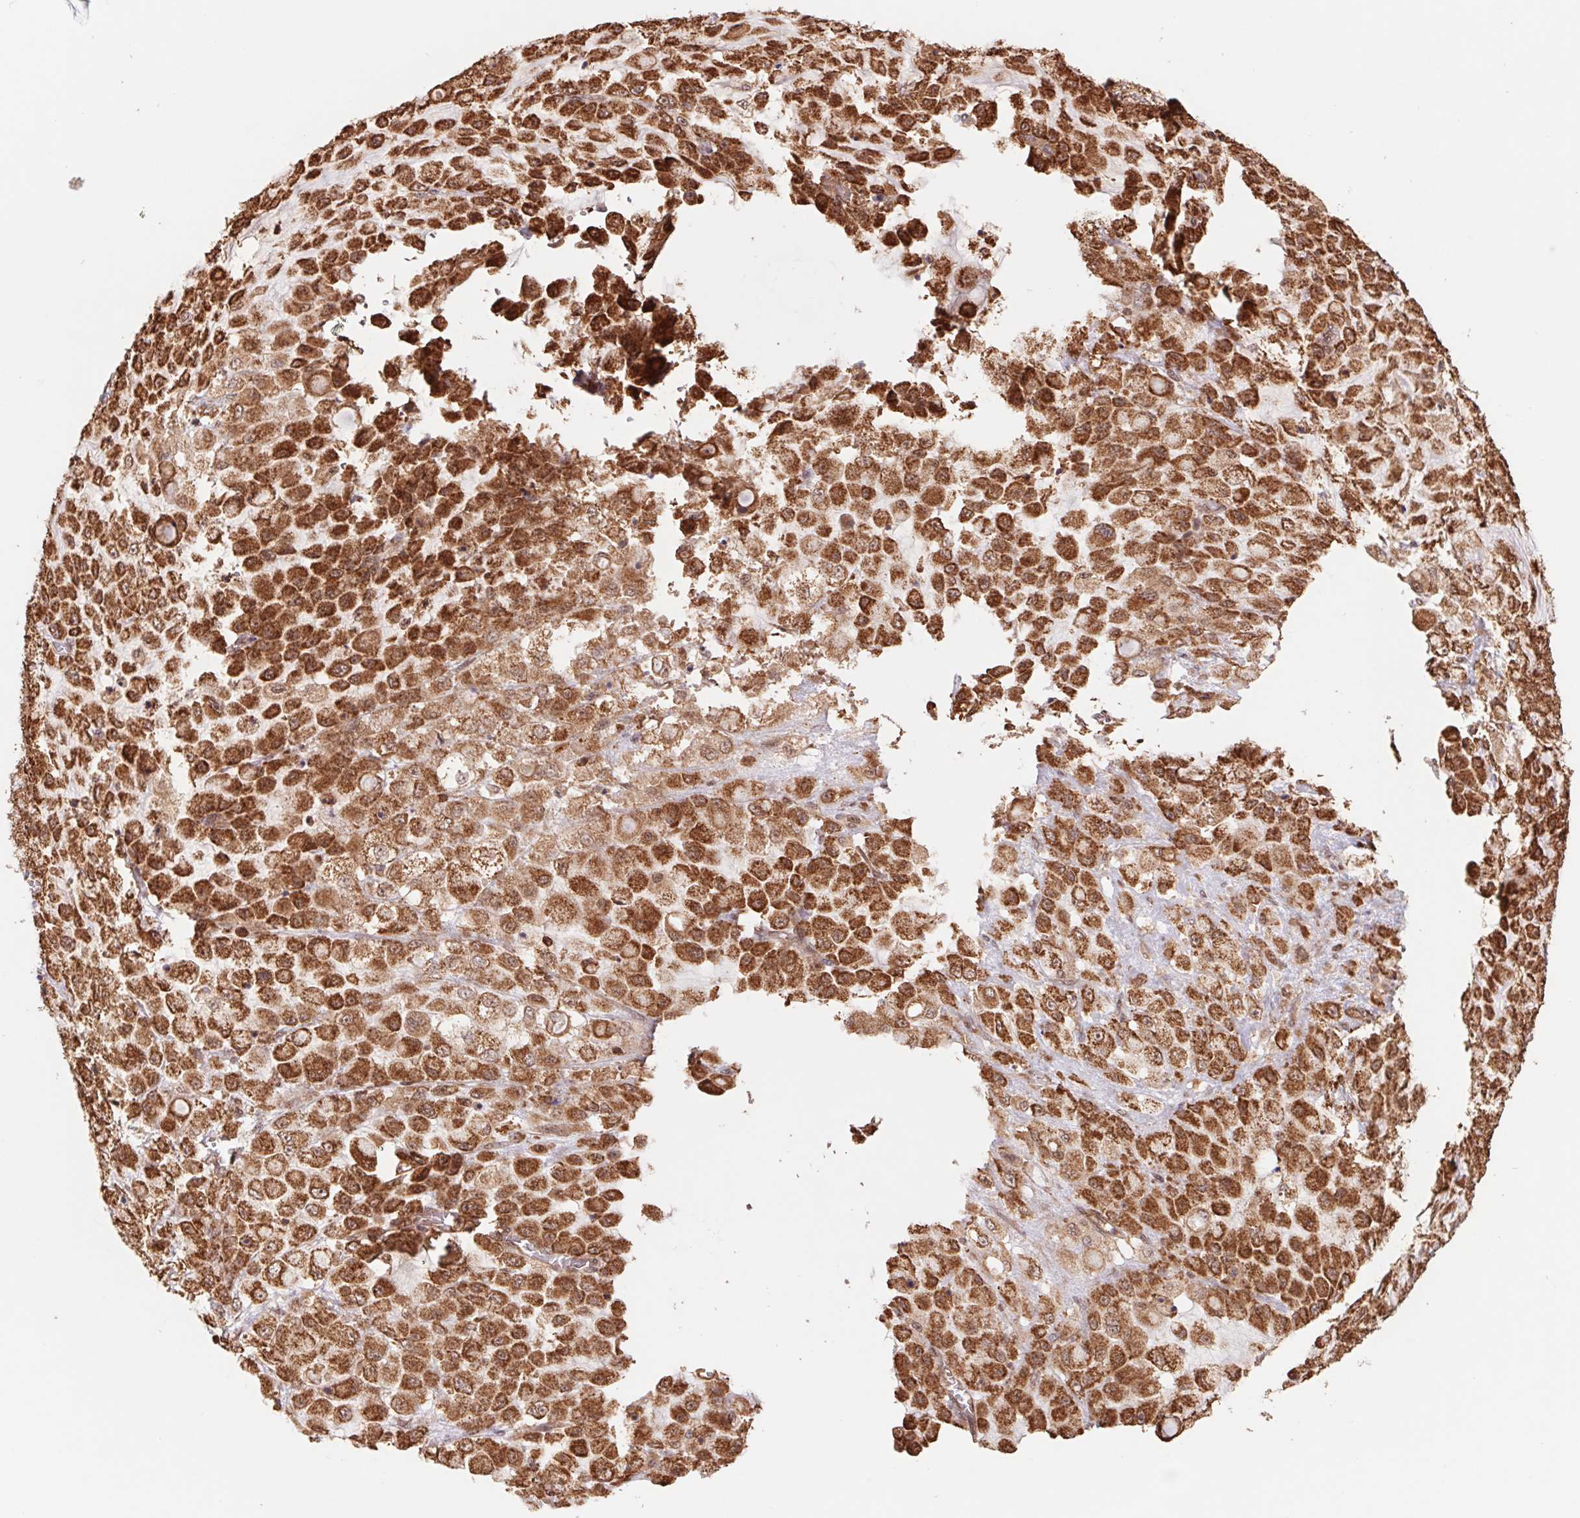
{"staining": {"intensity": "strong", "quantity": ">75%", "location": "cytoplasmic/membranous"}, "tissue": "stomach cancer", "cell_type": "Tumor cells", "image_type": "cancer", "snomed": [{"axis": "morphology", "description": "Adenocarcinoma, NOS"}, {"axis": "topography", "description": "Stomach"}], "caption": "Protein staining of stomach cancer (adenocarcinoma) tissue shows strong cytoplasmic/membranous expression in about >75% of tumor cells.", "gene": "URM1", "patient": {"sex": "female", "age": 76}}